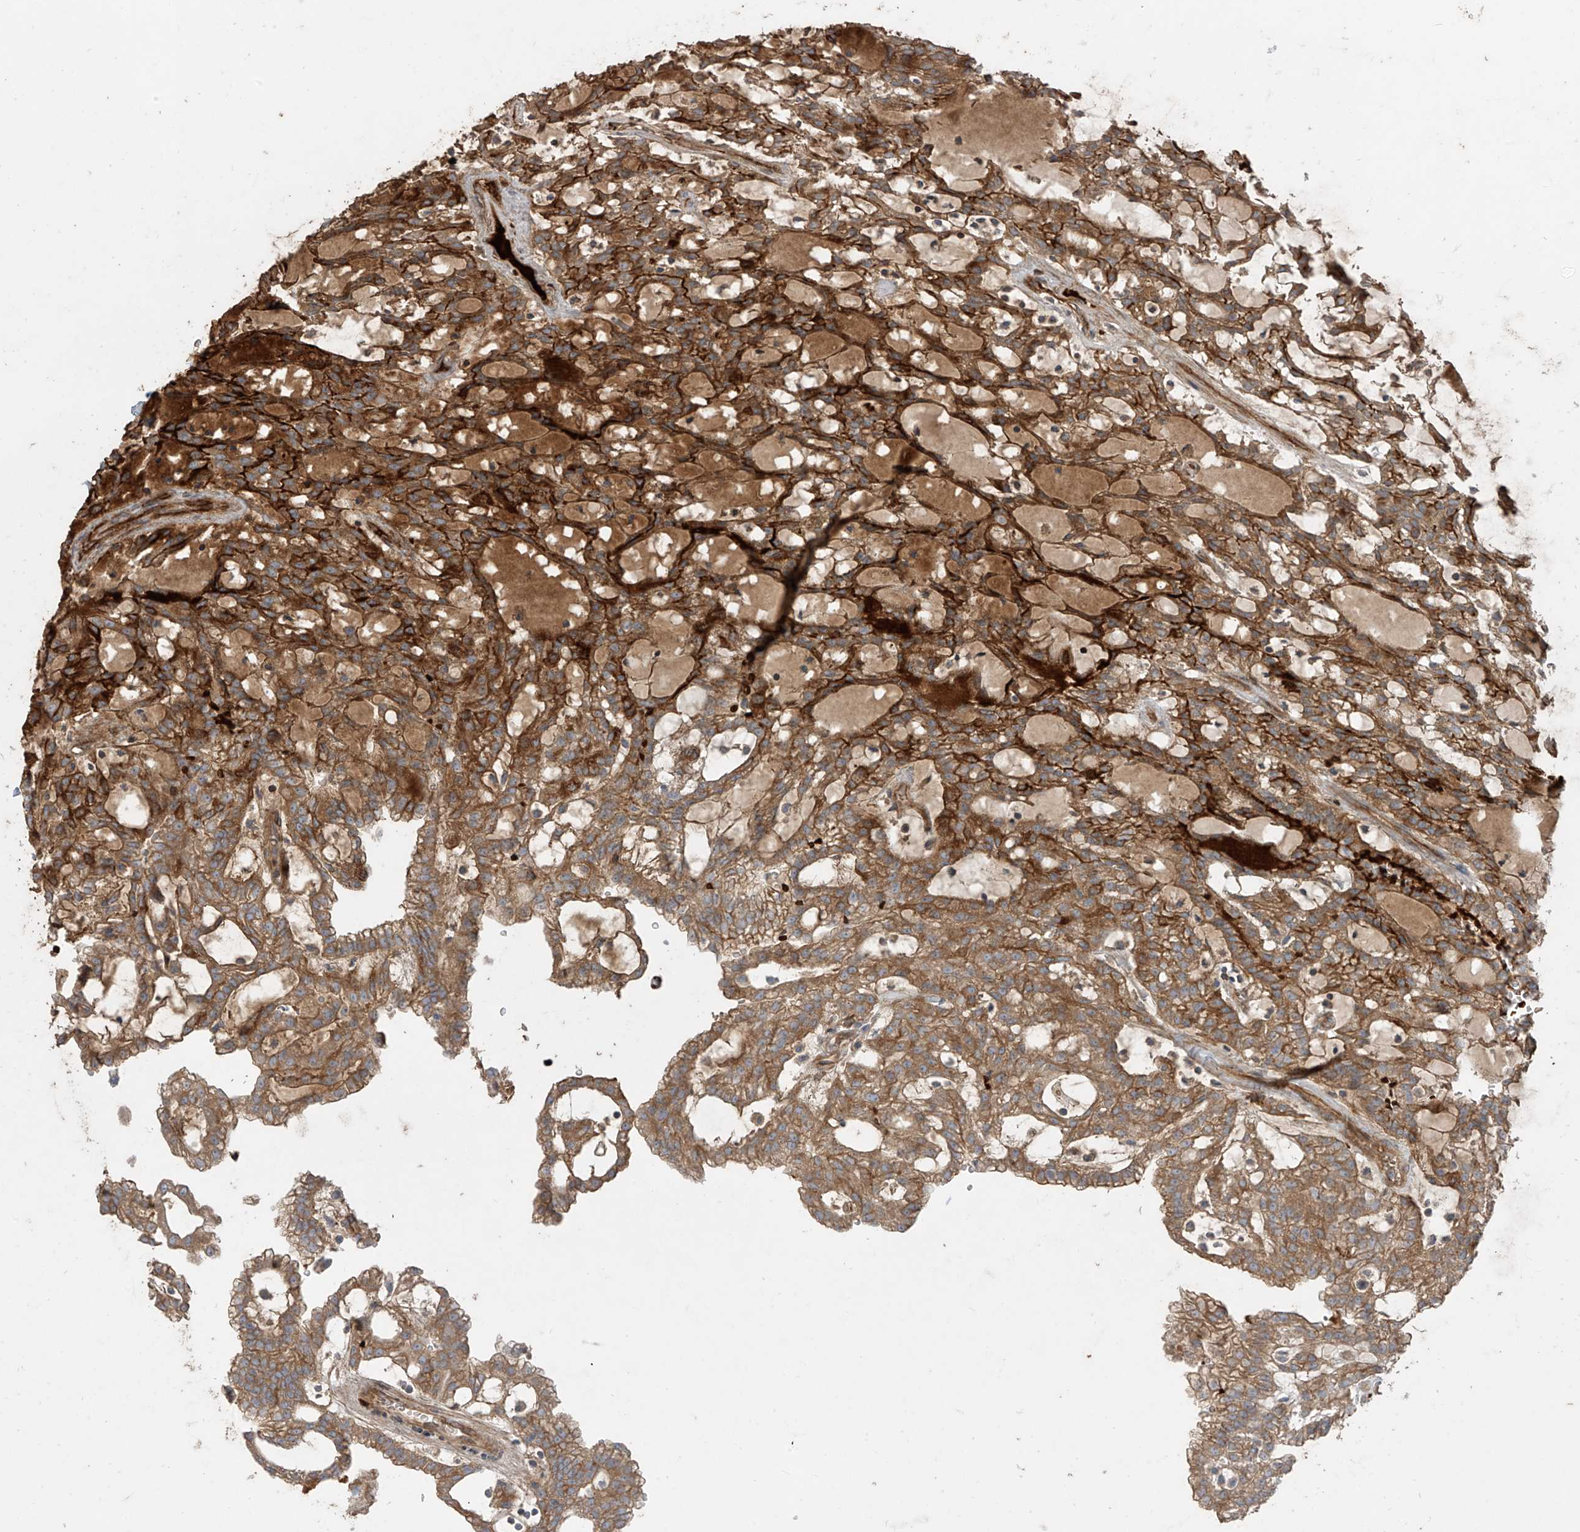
{"staining": {"intensity": "moderate", "quantity": ">75%", "location": "cytoplasmic/membranous"}, "tissue": "renal cancer", "cell_type": "Tumor cells", "image_type": "cancer", "snomed": [{"axis": "morphology", "description": "Adenocarcinoma, NOS"}, {"axis": "topography", "description": "Kidney"}], "caption": "A brown stain shows moderate cytoplasmic/membranous positivity of a protein in human renal cancer (adenocarcinoma) tumor cells.", "gene": "ABTB1", "patient": {"sex": "male", "age": 63}}